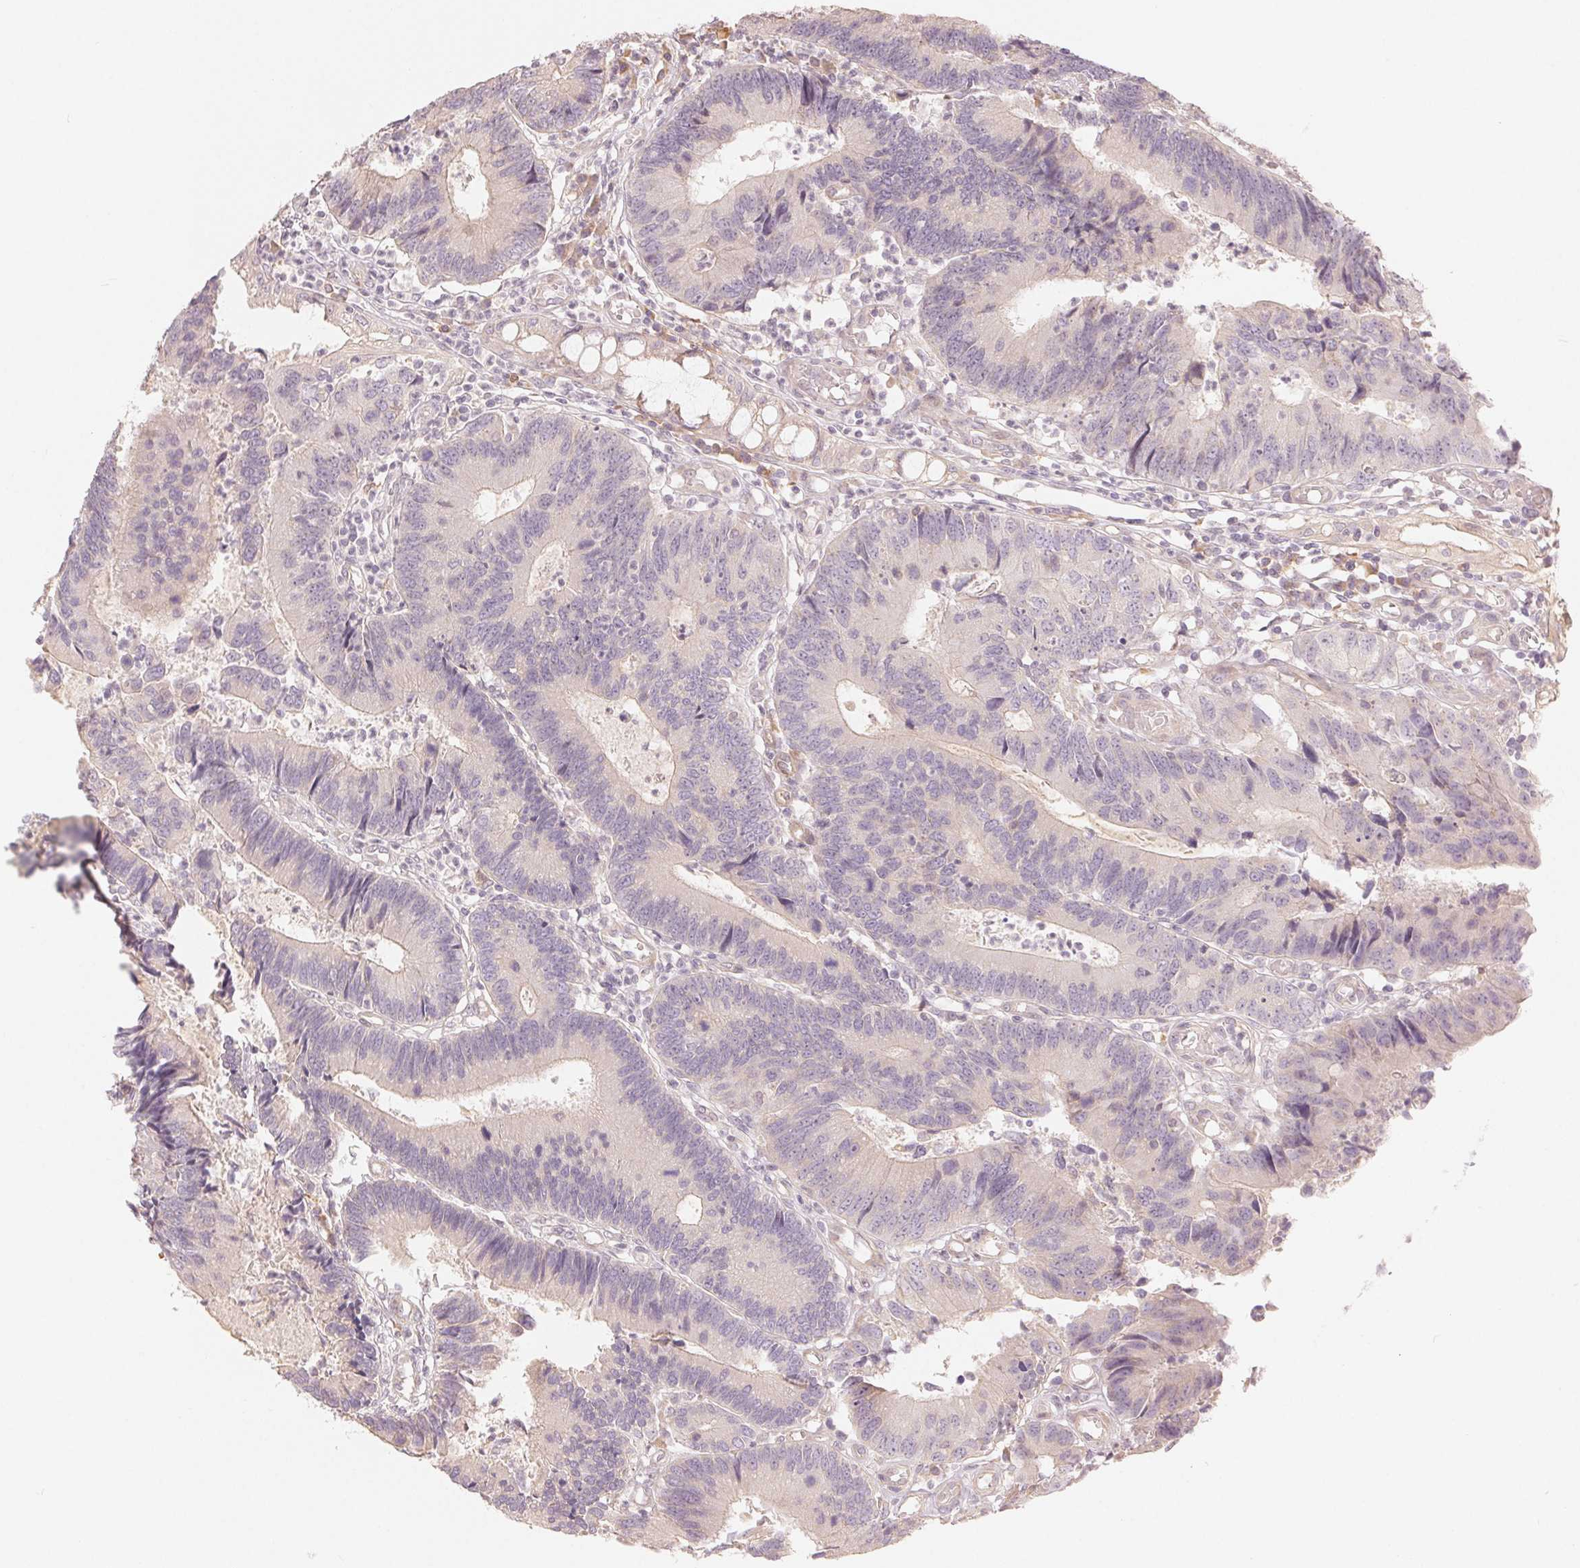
{"staining": {"intensity": "negative", "quantity": "none", "location": "none"}, "tissue": "colorectal cancer", "cell_type": "Tumor cells", "image_type": "cancer", "snomed": [{"axis": "morphology", "description": "Adenocarcinoma, NOS"}, {"axis": "topography", "description": "Colon"}], "caption": "An immunohistochemistry micrograph of adenocarcinoma (colorectal) is shown. There is no staining in tumor cells of adenocarcinoma (colorectal).", "gene": "DENND2C", "patient": {"sex": "female", "age": 67}}